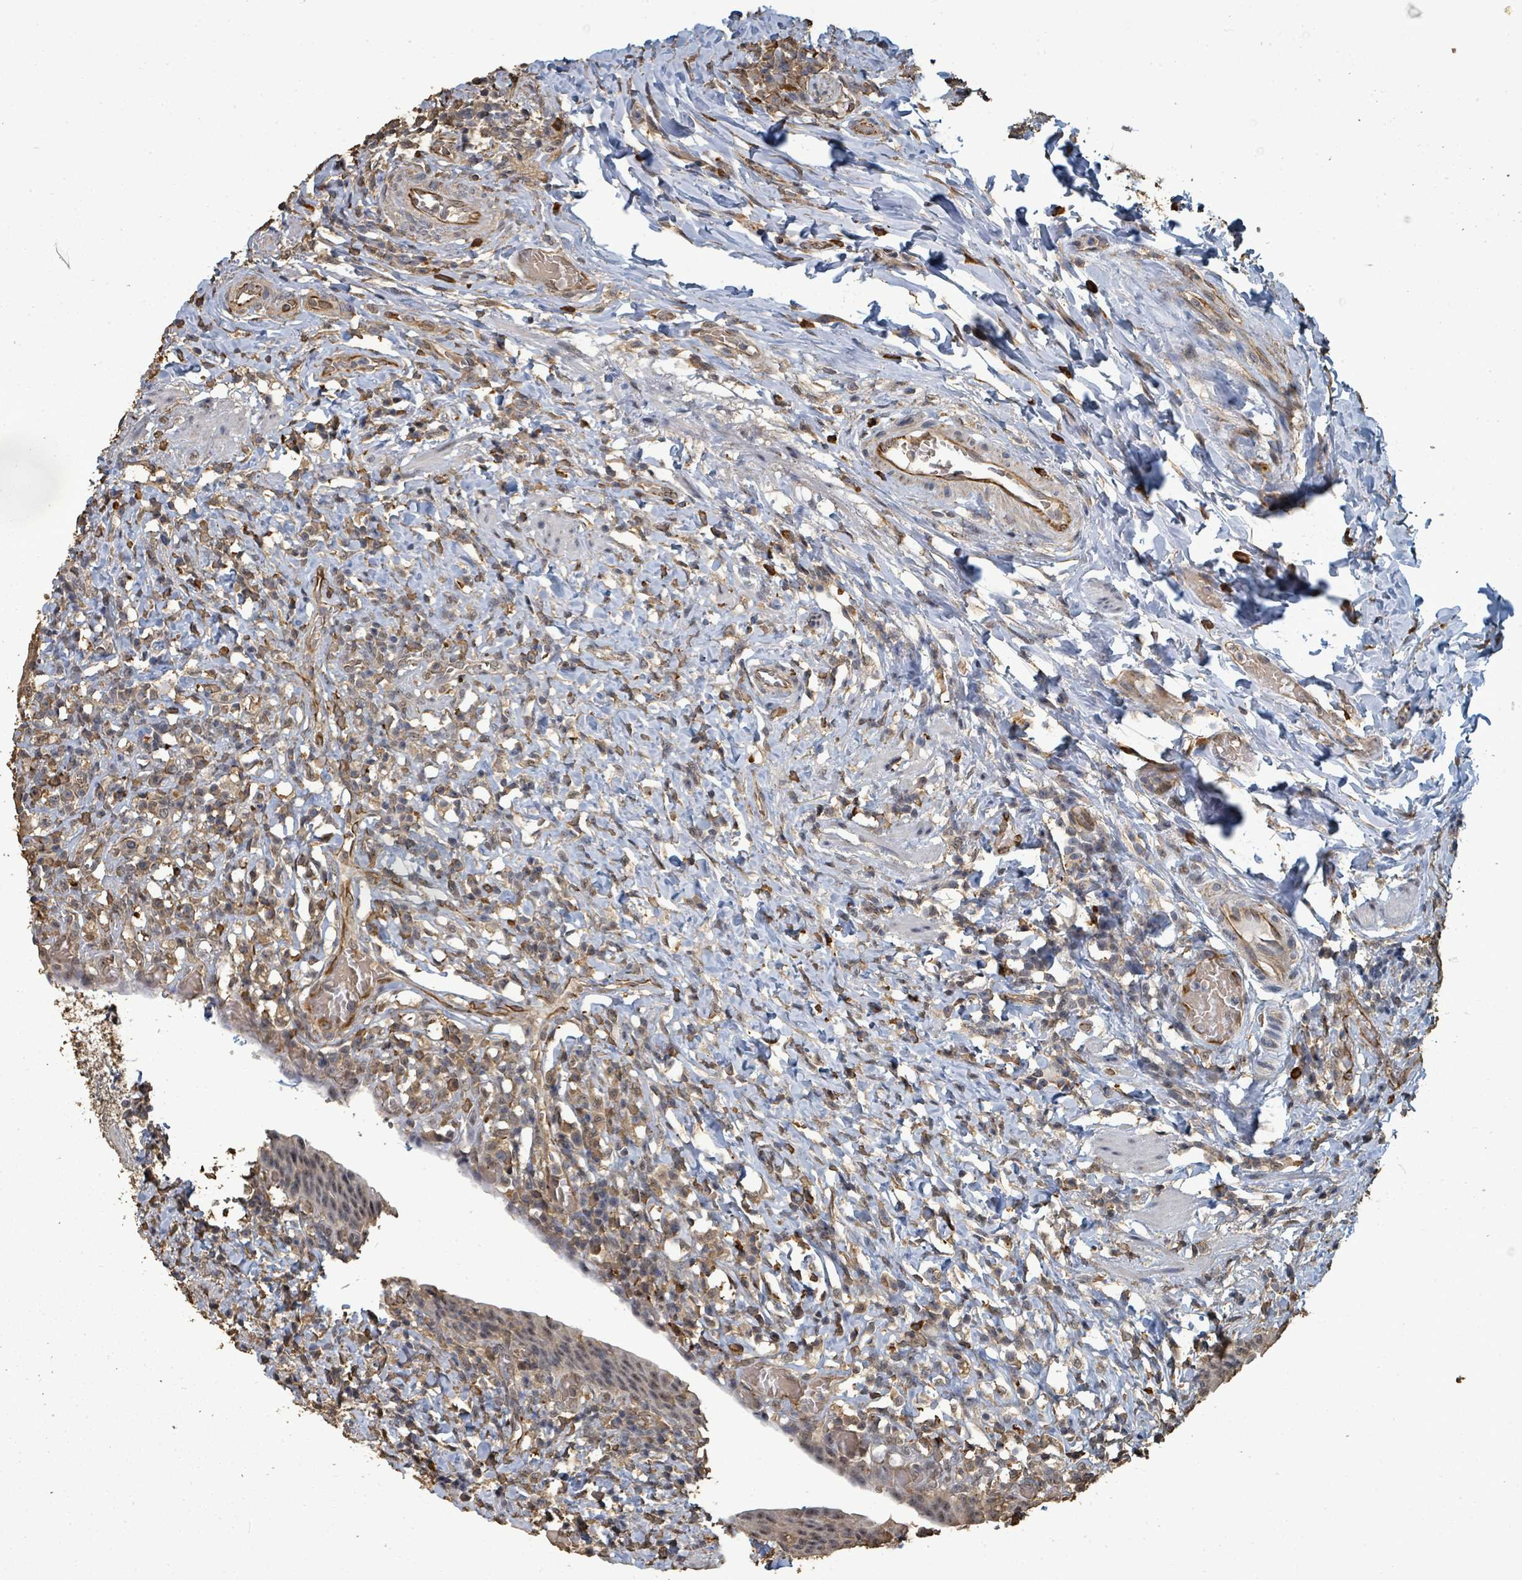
{"staining": {"intensity": "weak", "quantity": ">75%", "location": "nuclear"}, "tissue": "urinary bladder", "cell_type": "Urothelial cells", "image_type": "normal", "snomed": [{"axis": "morphology", "description": "Normal tissue, NOS"}, {"axis": "morphology", "description": "Inflammation, NOS"}, {"axis": "topography", "description": "Urinary bladder"}], "caption": "Protein staining of normal urinary bladder demonstrates weak nuclear positivity in approximately >75% of urothelial cells. Using DAB (brown) and hematoxylin (blue) stains, captured at high magnification using brightfield microscopy.", "gene": "C6orf52", "patient": {"sex": "male", "age": 64}}